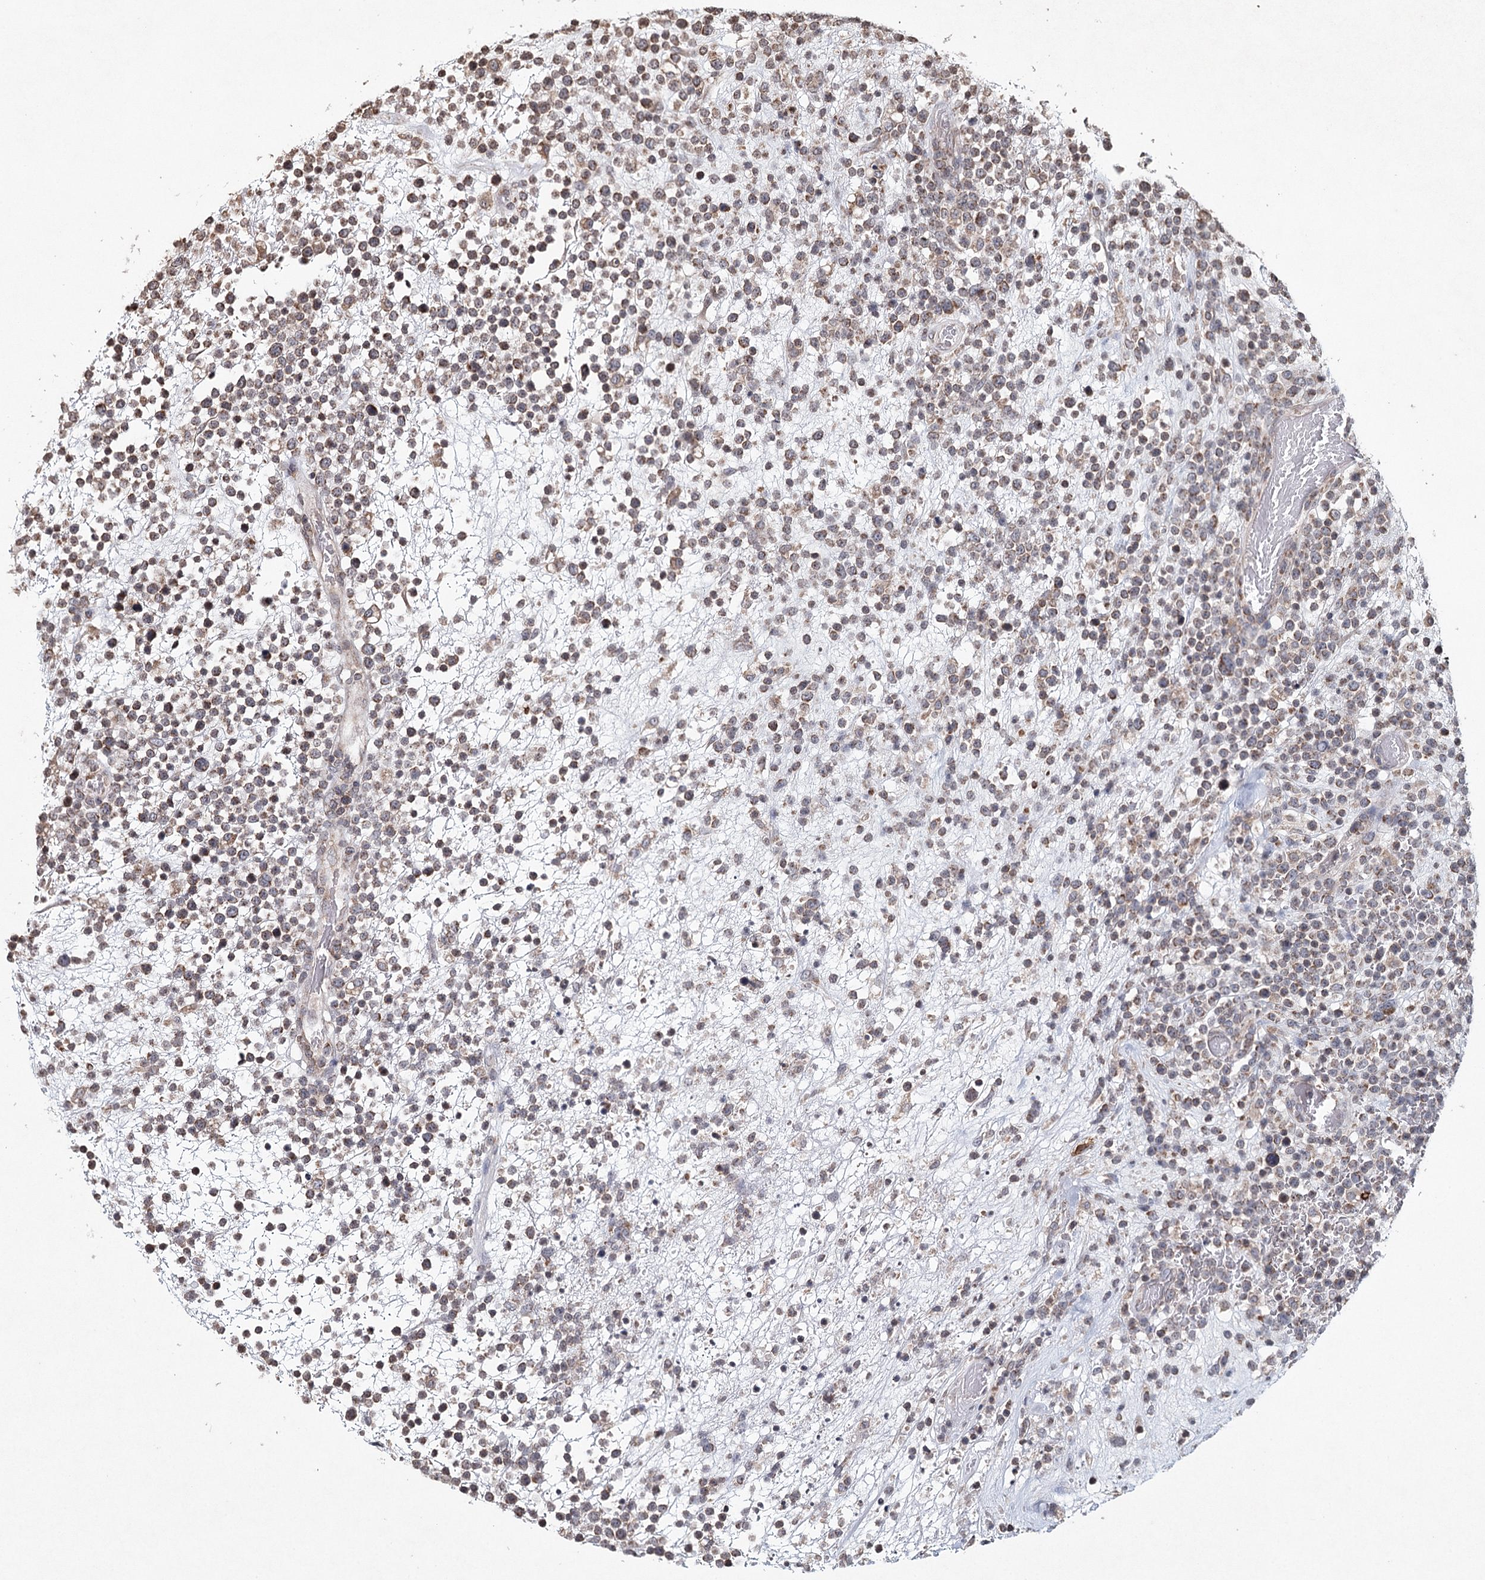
{"staining": {"intensity": "weak", "quantity": ">75%", "location": "cytoplasmic/membranous"}, "tissue": "lymphoma", "cell_type": "Tumor cells", "image_type": "cancer", "snomed": [{"axis": "morphology", "description": "Malignant lymphoma, non-Hodgkin's type, High grade"}, {"axis": "topography", "description": "Colon"}], "caption": "High-grade malignant lymphoma, non-Hodgkin's type was stained to show a protein in brown. There is low levels of weak cytoplasmic/membranous positivity in about >75% of tumor cells.", "gene": "ICOS", "patient": {"sex": "female", "age": 53}}